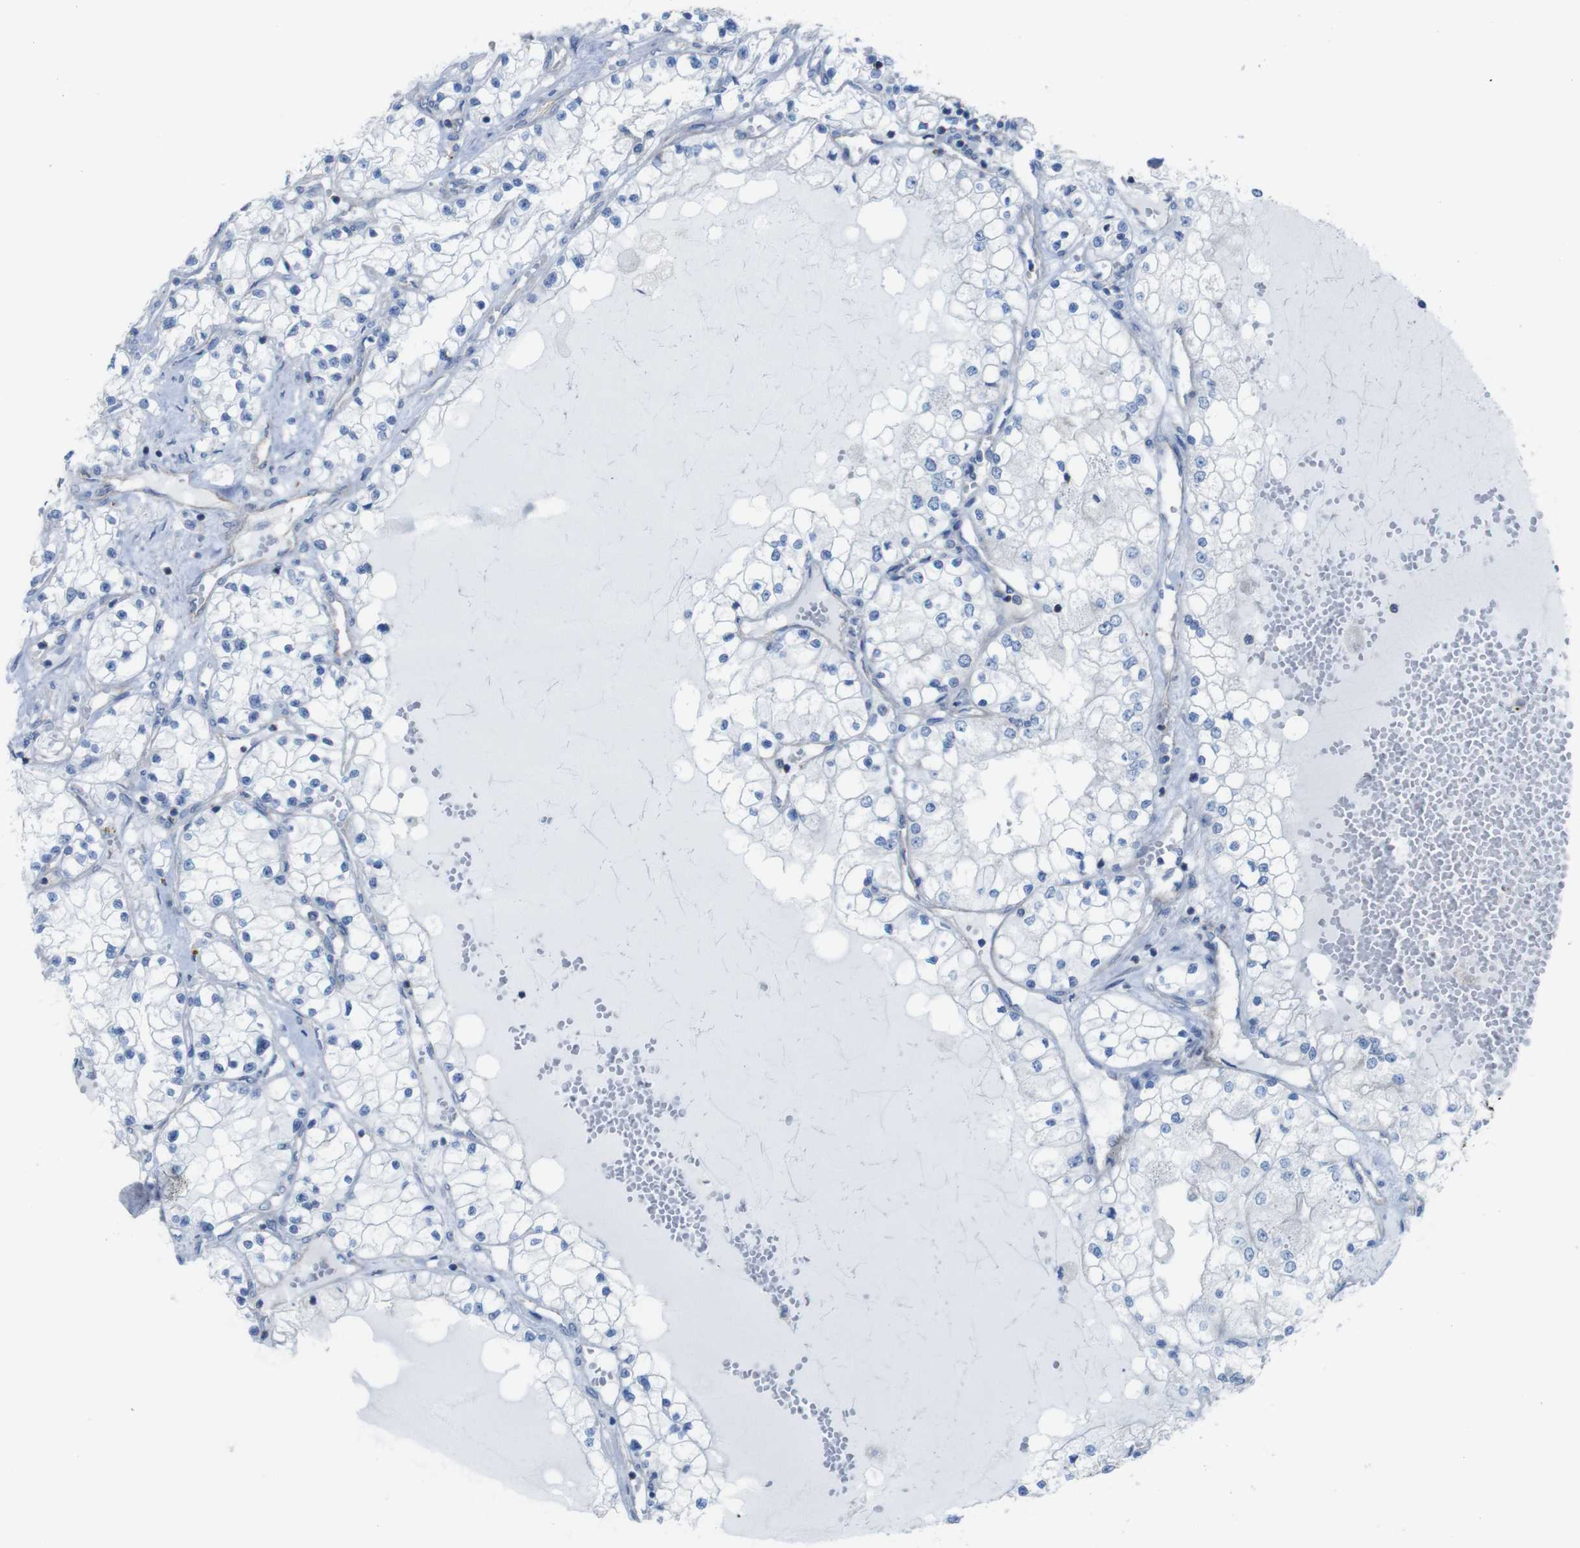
{"staining": {"intensity": "negative", "quantity": "none", "location": "none"}, "tissue": "renal cancer", "cell_type": "Tumor cells", "image_type": "cancer", "snomed": [{"axis": "morphology", "description": "Adenocarcinoma, NOS"}, {"axis": "topography", "description": "Kidney"}], "caption": "Tumor cells are negative for protein expression in human renal cancer.", "gene": "PREX2", "patient": {"sex": "male", "age": 68}}